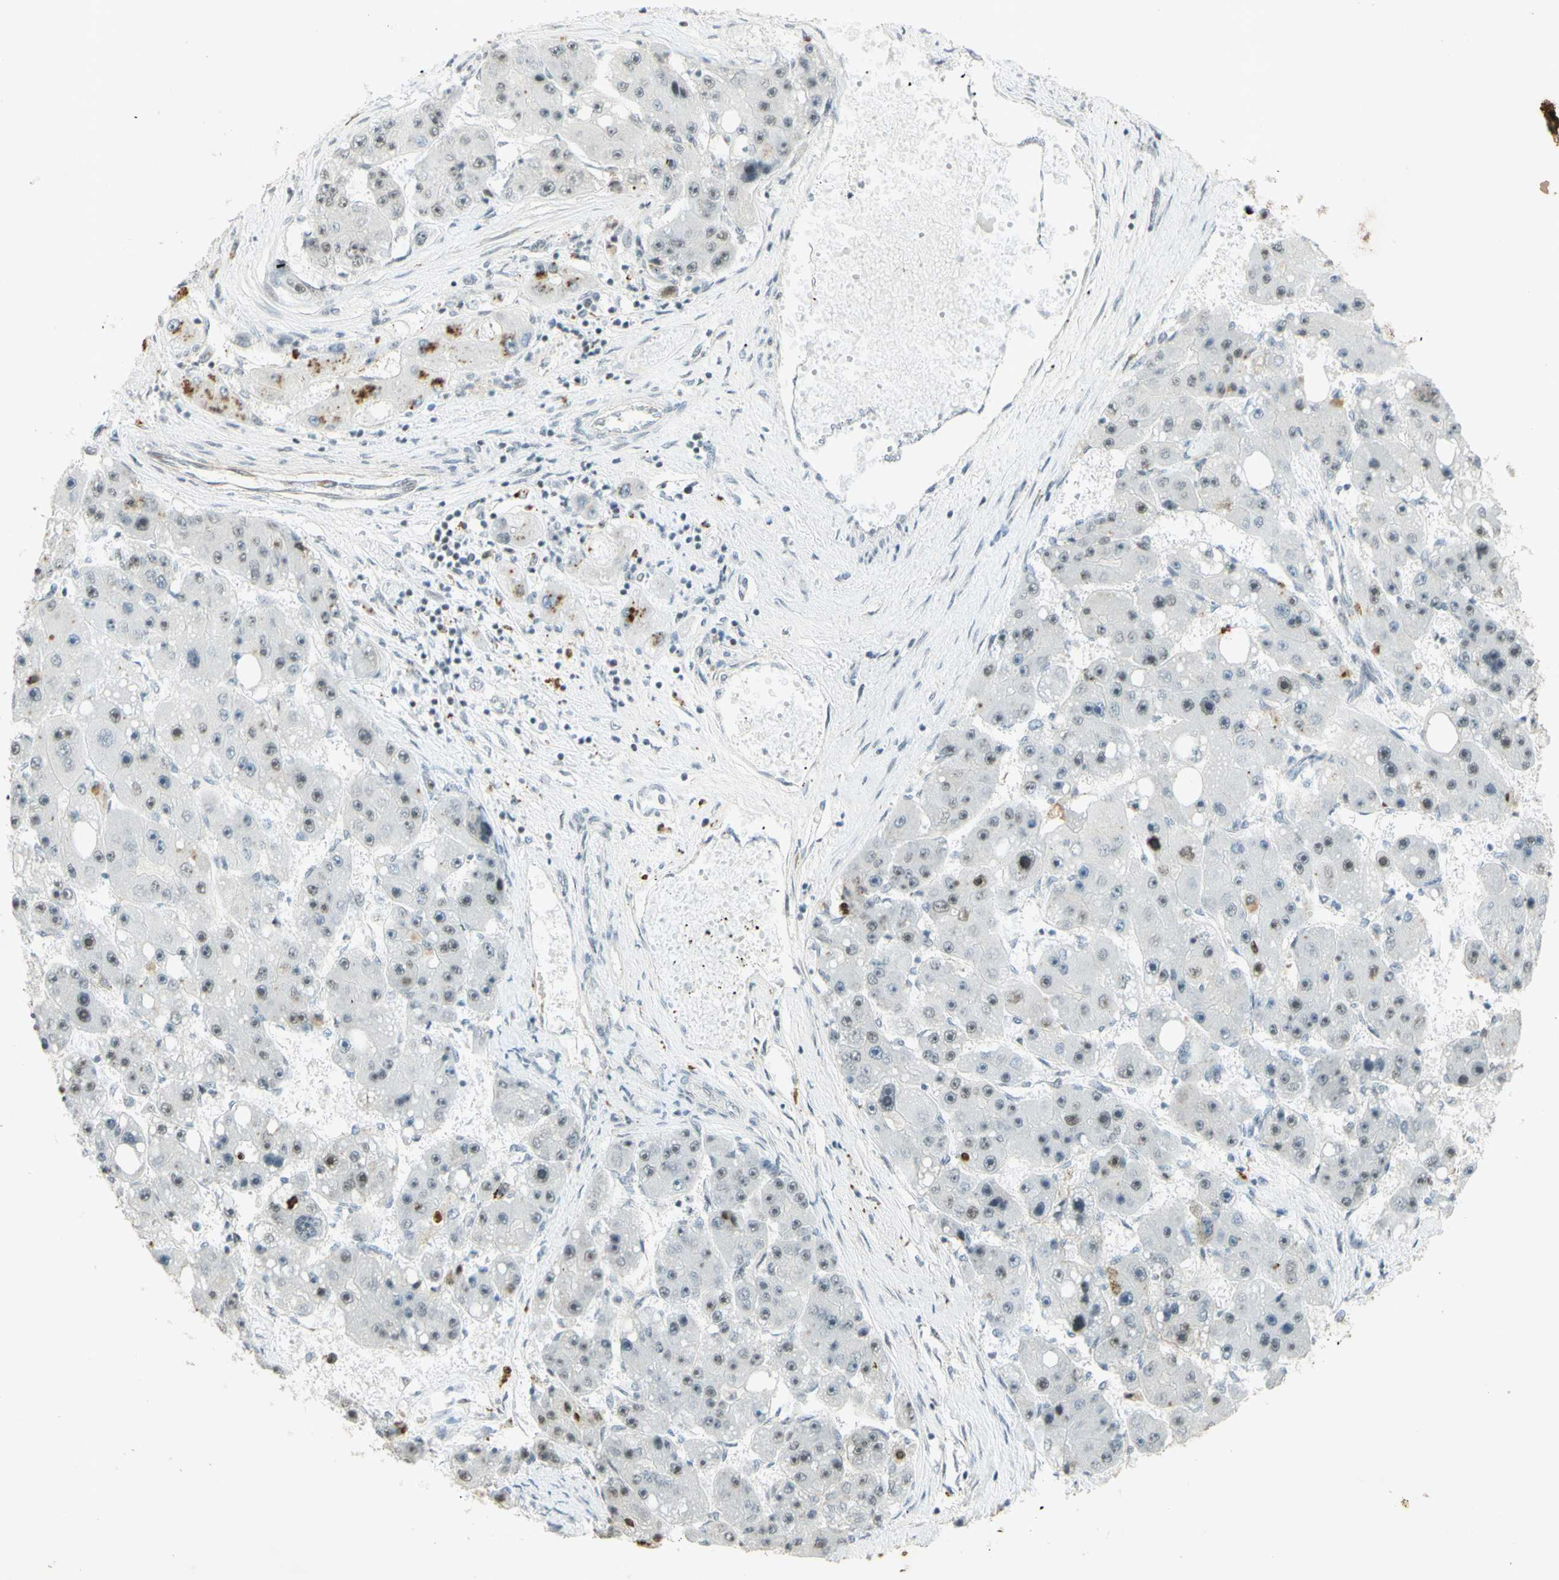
{"staining": {"intensity": "moderate", "quantity": "25%-75%", "location": "nuclear"}, "tissue": "liver cancer", "cell_type": "Tumor cells", "image_type": "cancer", "snomed": [{"axis": "morphology", "description": "Carcinoma, Hepatocellular, NOS"}, {"axis": "topography", "description": "Liver"}], "caption": "About 25%-75% of tumor cells in human liver hepatocellular carcinoma display moderate nuclear protein expression as visualized by brown immunohistochemical staining.", "gene": "IRF1", "patient": {"sex": "female", "age": 61}}